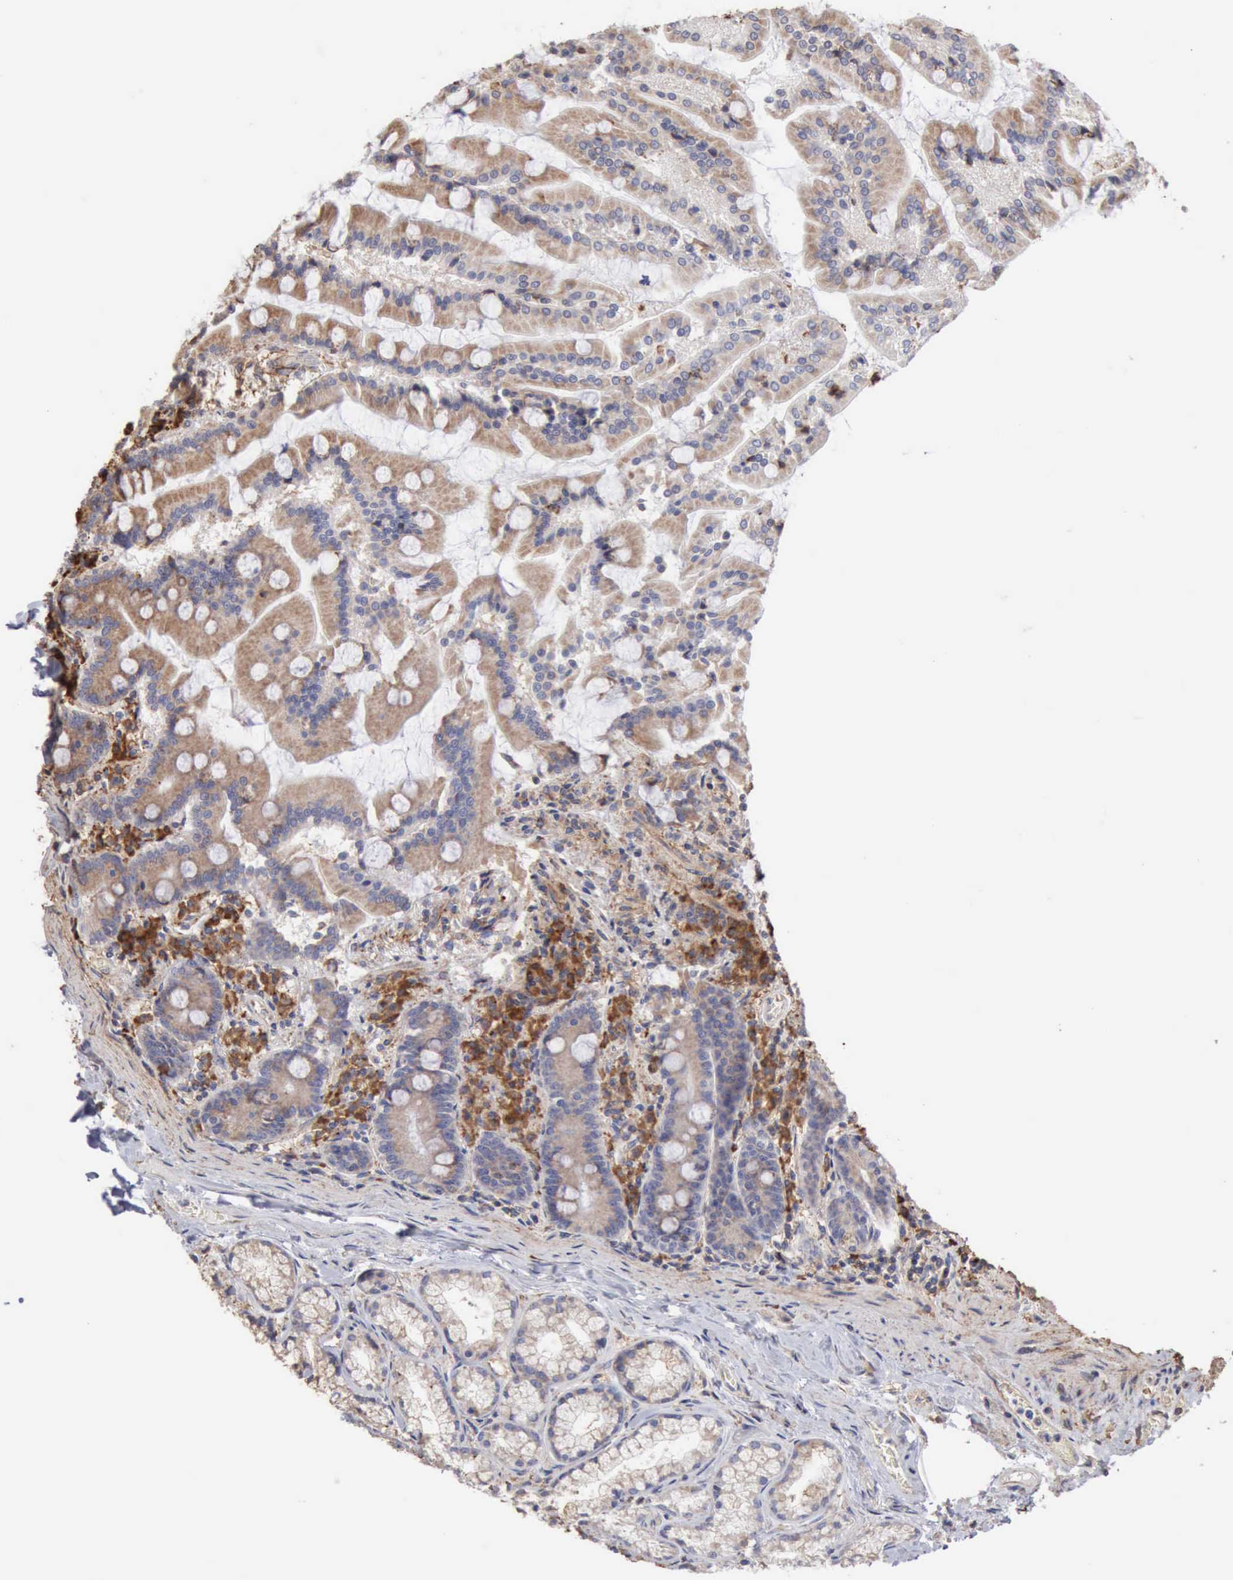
{"staining": {"intensity": "weak", "quantity": ">75%", "location": "cytoplasmic/membranous"}, "tissue": "duodenum", "cell_type": "Glandular cells", "image_type": "normal", "snomed": [{"axis": "morphology", "description": "Normal tissue, NOS"}, {"axis": "topography", "description": "Duodenum"}], "caption": "The photomicrograph exhibits a brown stain indicating the presence of a protein in the cytoplasmic/membranous of glandular cells in duodenum. Ihc stains the protein in brown and the nuclei are stained blue.", "gene": "GPR101", "patient": {"sex": "female", "age": 64}}